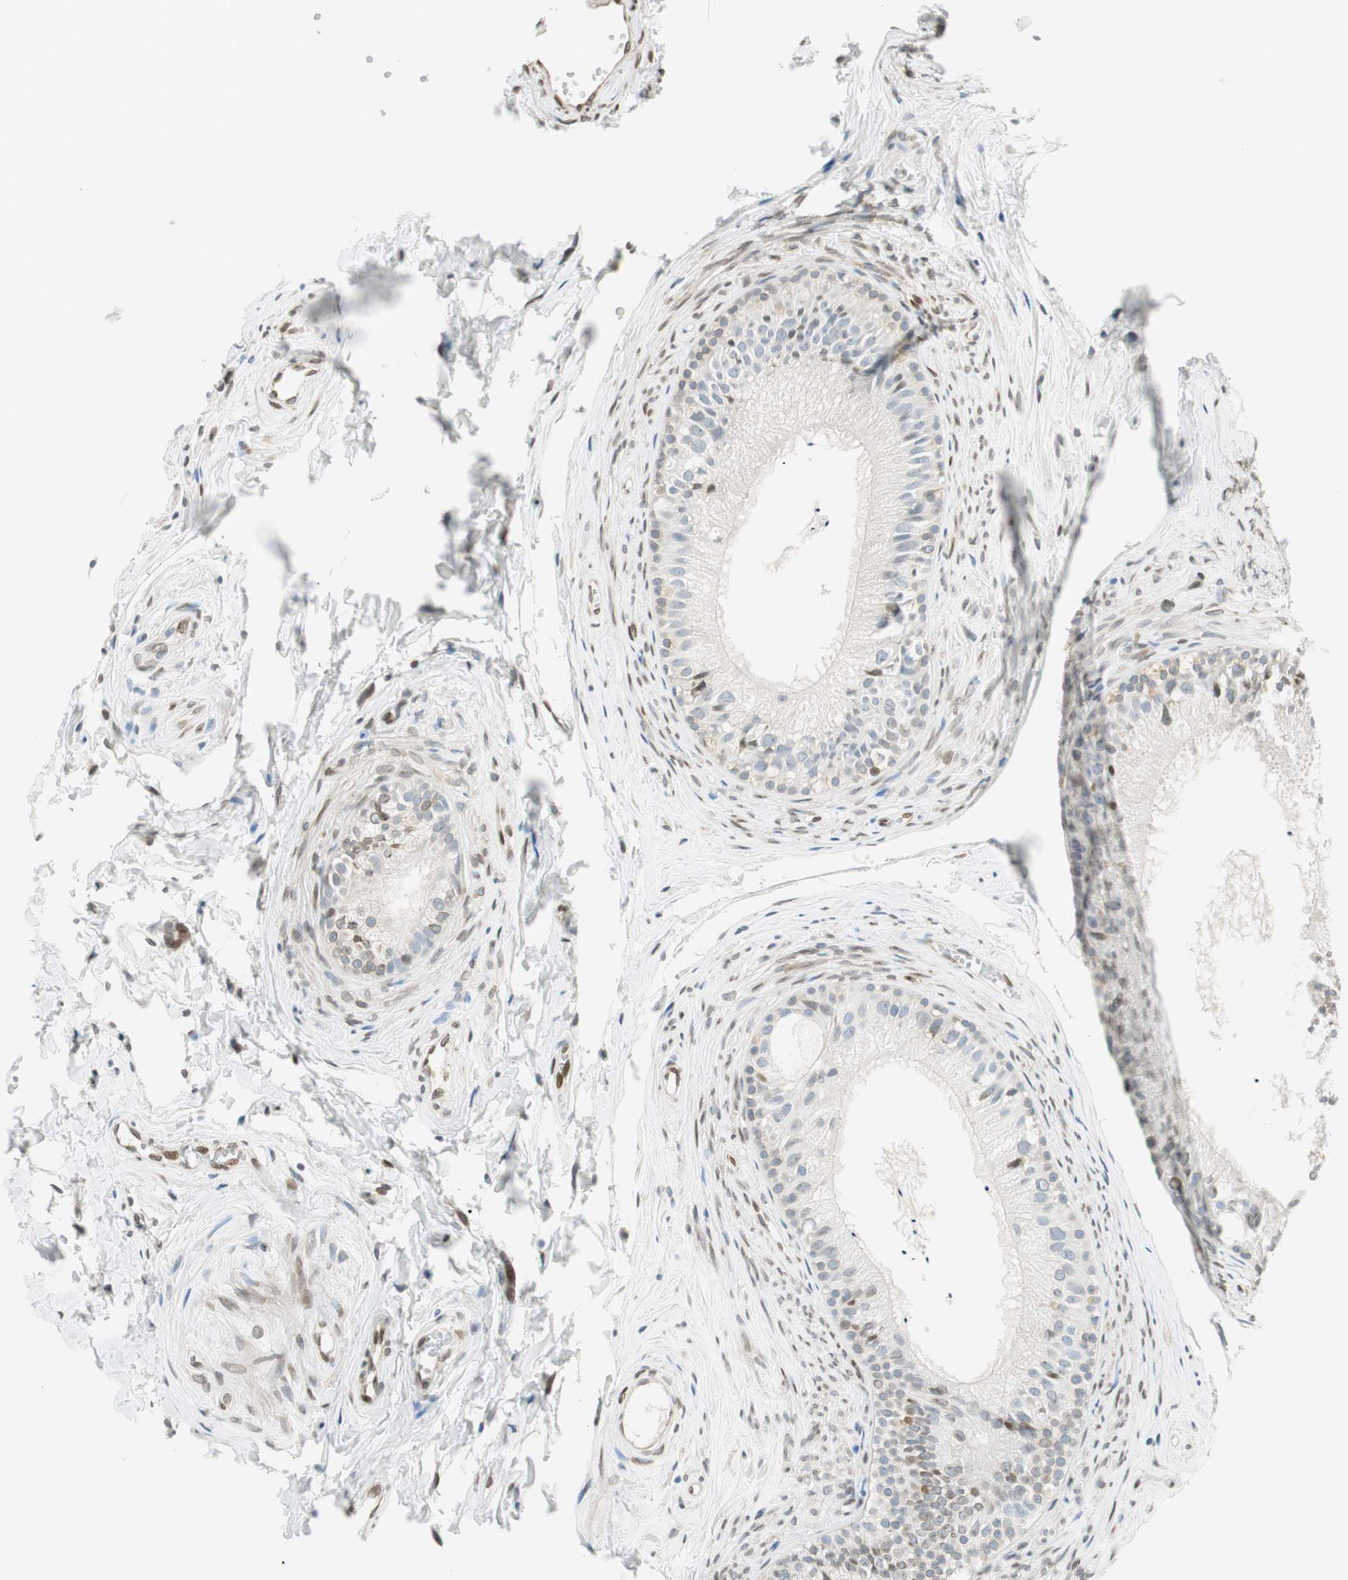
{"staining": {"intensity": "weak", "quantity": "<25%", "location": "cytoplasmic/membranous,nuclear"}, "tissue": "epididymis", "cell_type": "Glandular cells", "image_type": "normal", "snomed": [{"axis": "morphology", "description": "Normal tissue, NOS"}, {"axis": "topography", "description": "Epididymis"}], "caption": "There is no significant positivity in glandular cells of epididymis. (Immunohistochemistry (ihc), brightfield microscopy, high magnification).", "gene": "TMEM260", "patient": {"sex": "male", "age": 56}}